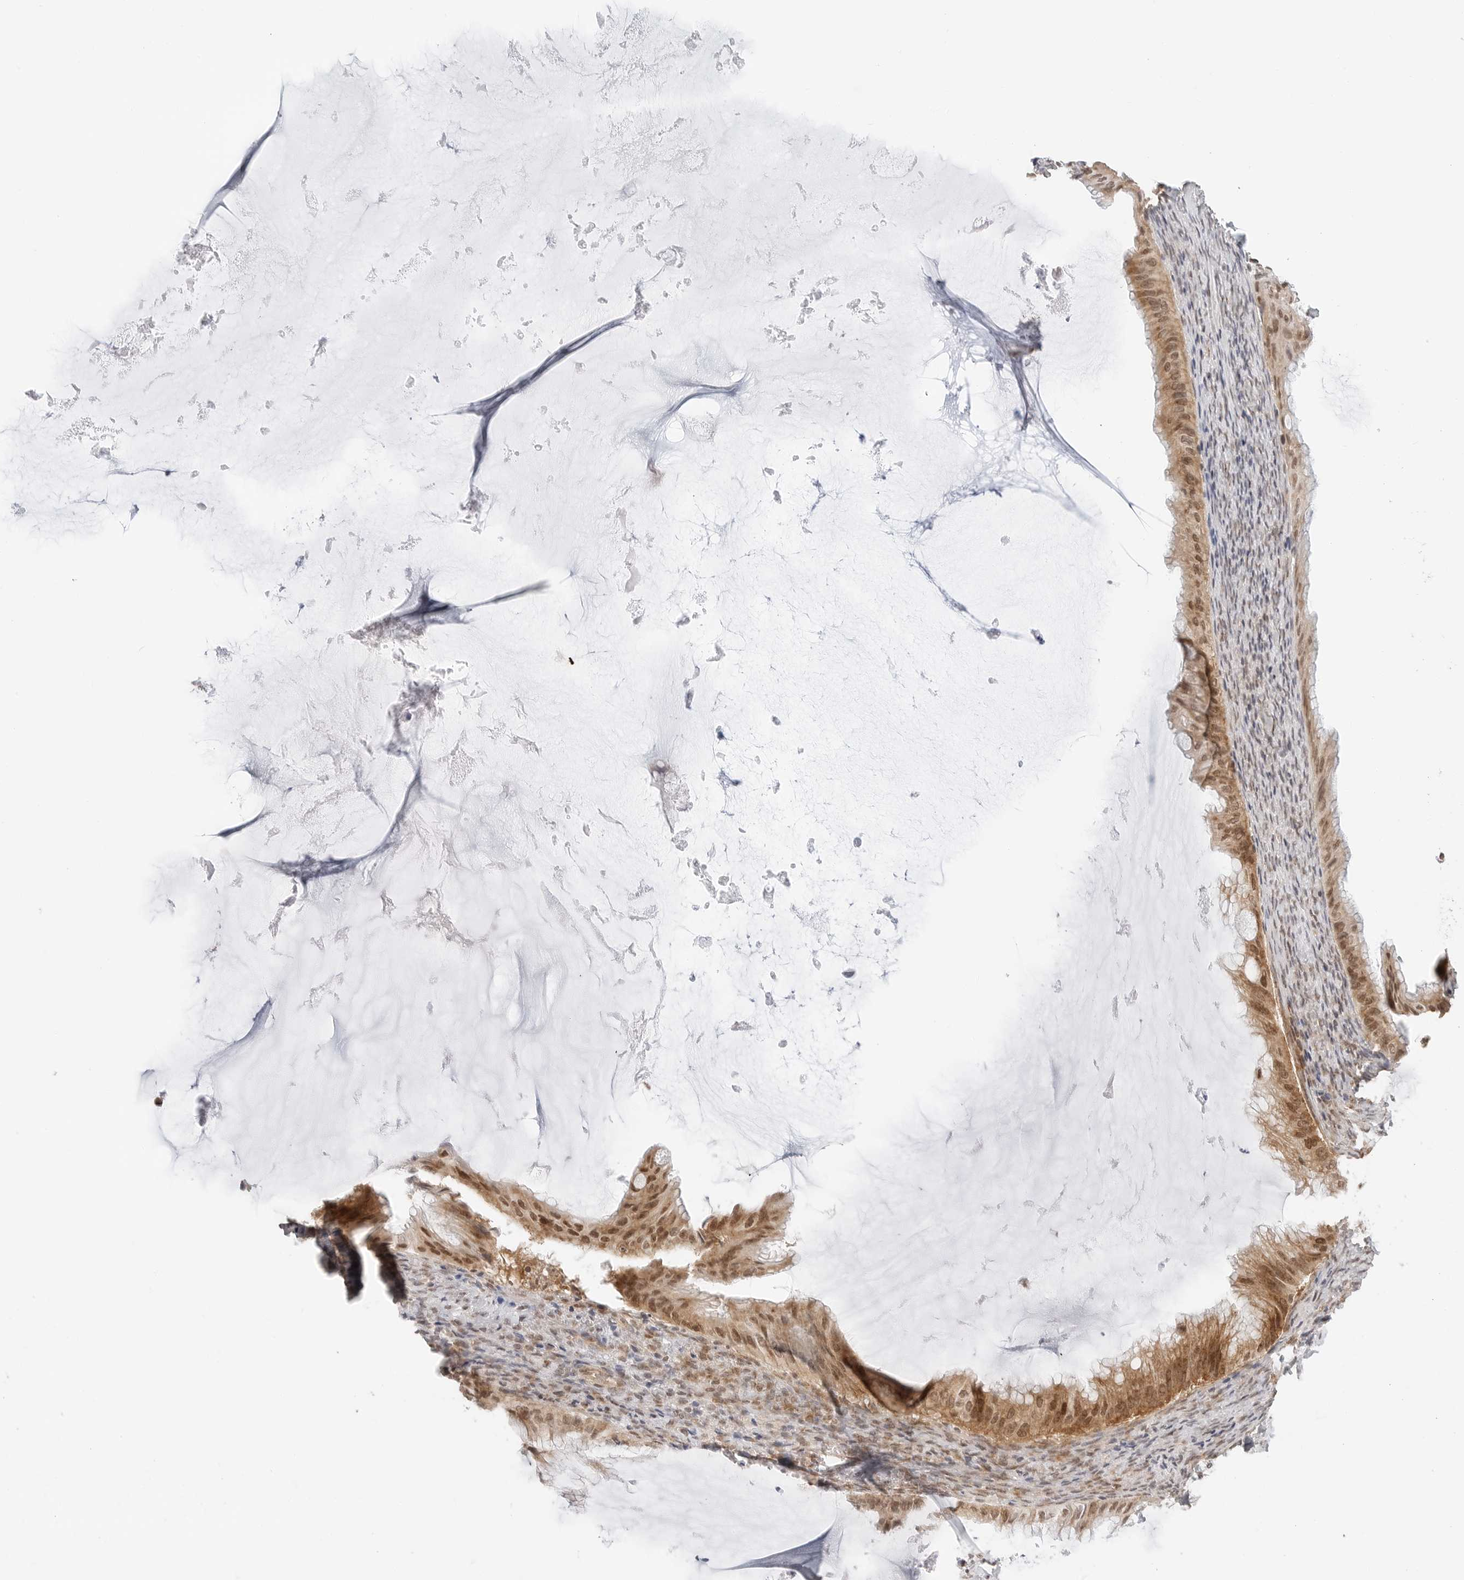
{"staining": {"intensity": "moderate", "quantity": ">75%", "location": "cytoplasmic/membranous,nuclear"}, "tissue": "ovarian cancer", "cell_type": "Tumor cells", "image_type": "cancer", "snomed": [{"axis": "morphology", "description": "Cystadenocarcinoma, mucinous, NOS"}, {"axis": "topography", "description": "Ovary"}], "caption": "Immunohistochemistry (IHC) photomicrograph of neoplastic tissue: human mucinous cystadenocarcinoma (ovarian) stained using immunohistochemistry (IHC) shows medium levels of moderate protein expression localized specifically in the cytoplasmic/membranous and nuclear of tumor cells, appearing as a cytoplasmic/membranous and nuclear brown color.", "gene": "METAP1", "patient": {"sex": "female", "age": 61}}